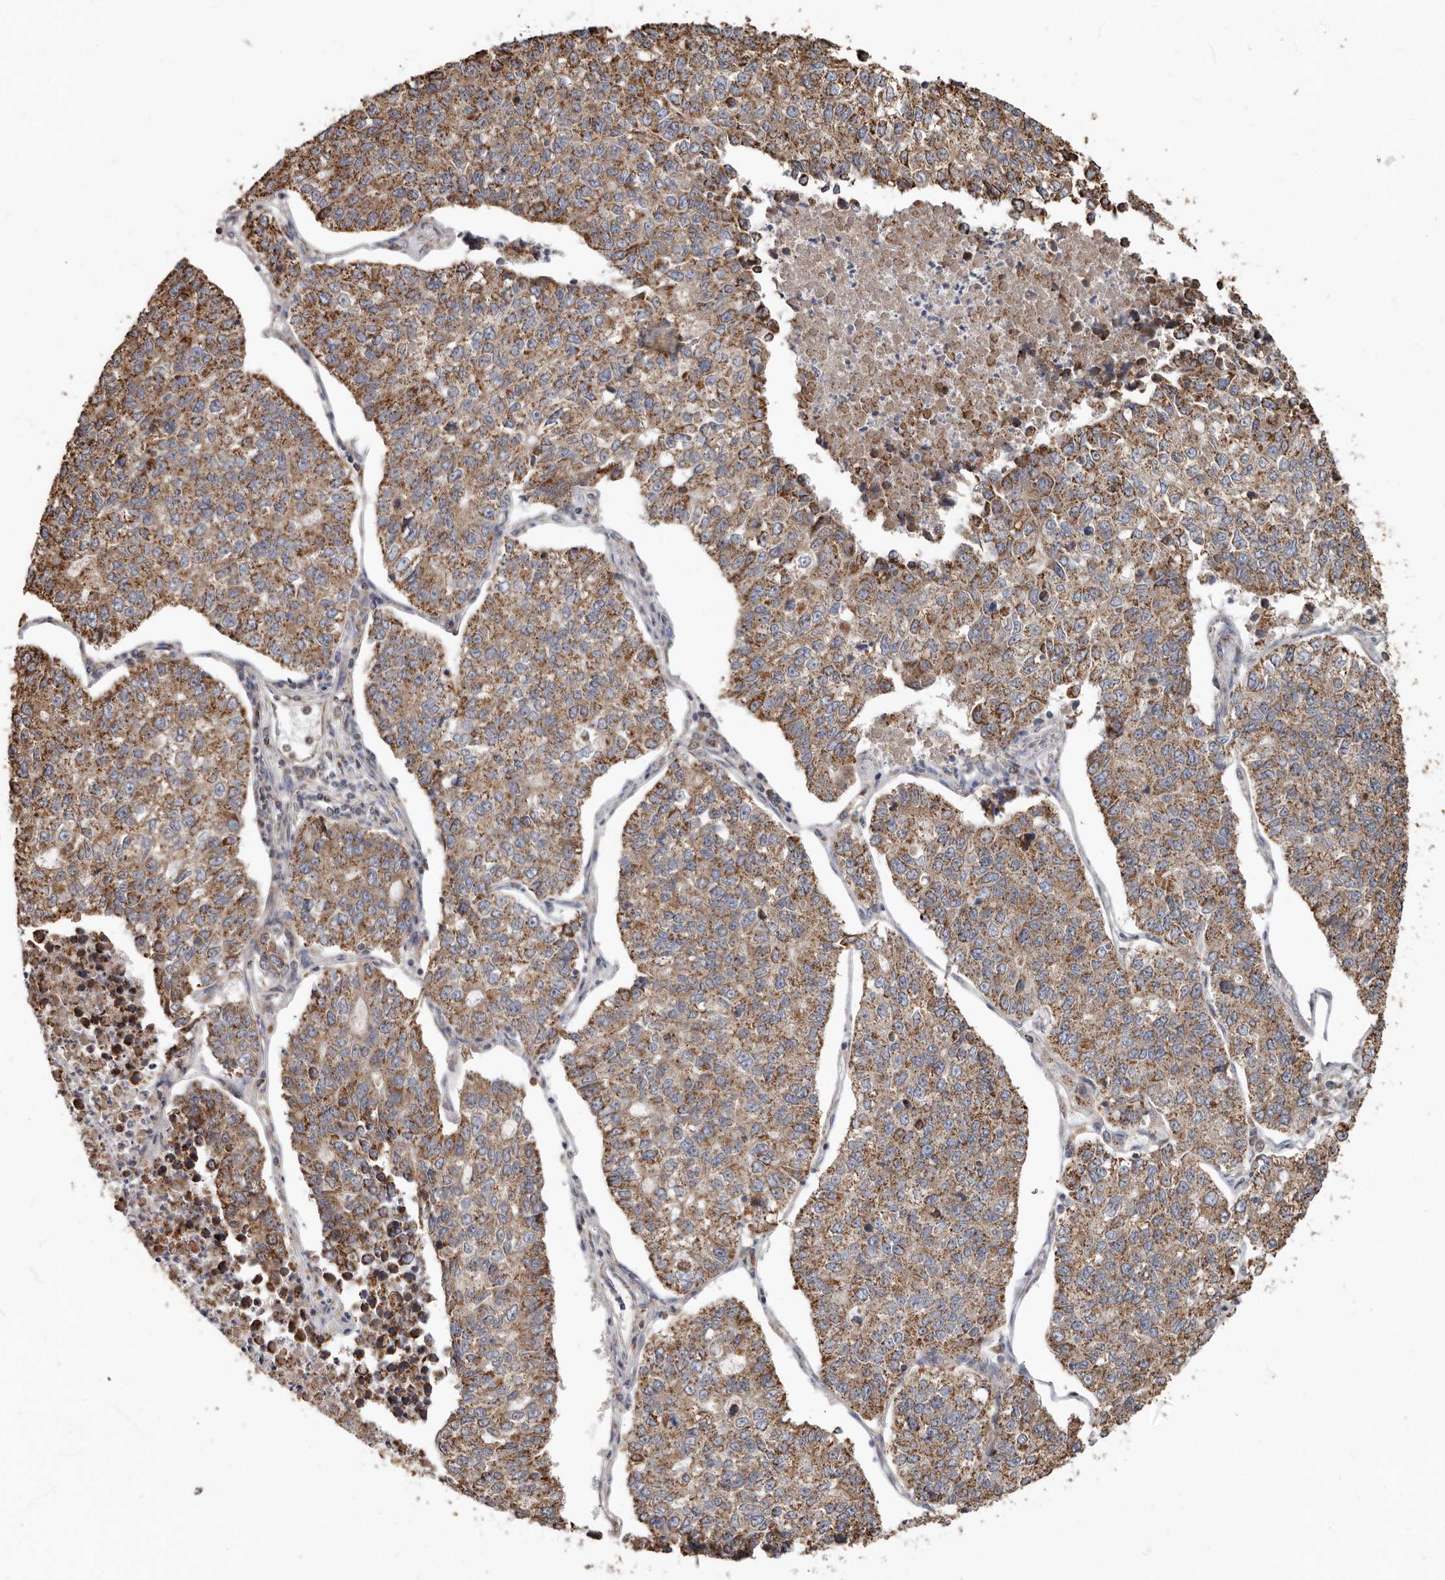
{"staining": {"intensity": "moderate", "quantity": ">75%", "location": "cytoplasmic/membranous"}, "tissue": "lung cancer", "cell_type": "Tumor cells", "image_type": "cancer", "snomed": [{"axis": "morphology", "description": "Adenocarcinoma, NOS"}, {"axis": "topography", "description": "Lung"}], "caption": "Protein staining of lung adenocarcinoma tissue exhibits moderate cytoplasmic/membranous staining in approximately >75% of tumor cells.", "gene": "KIF26B", "patient": {"sex": "male", "age": 49}}